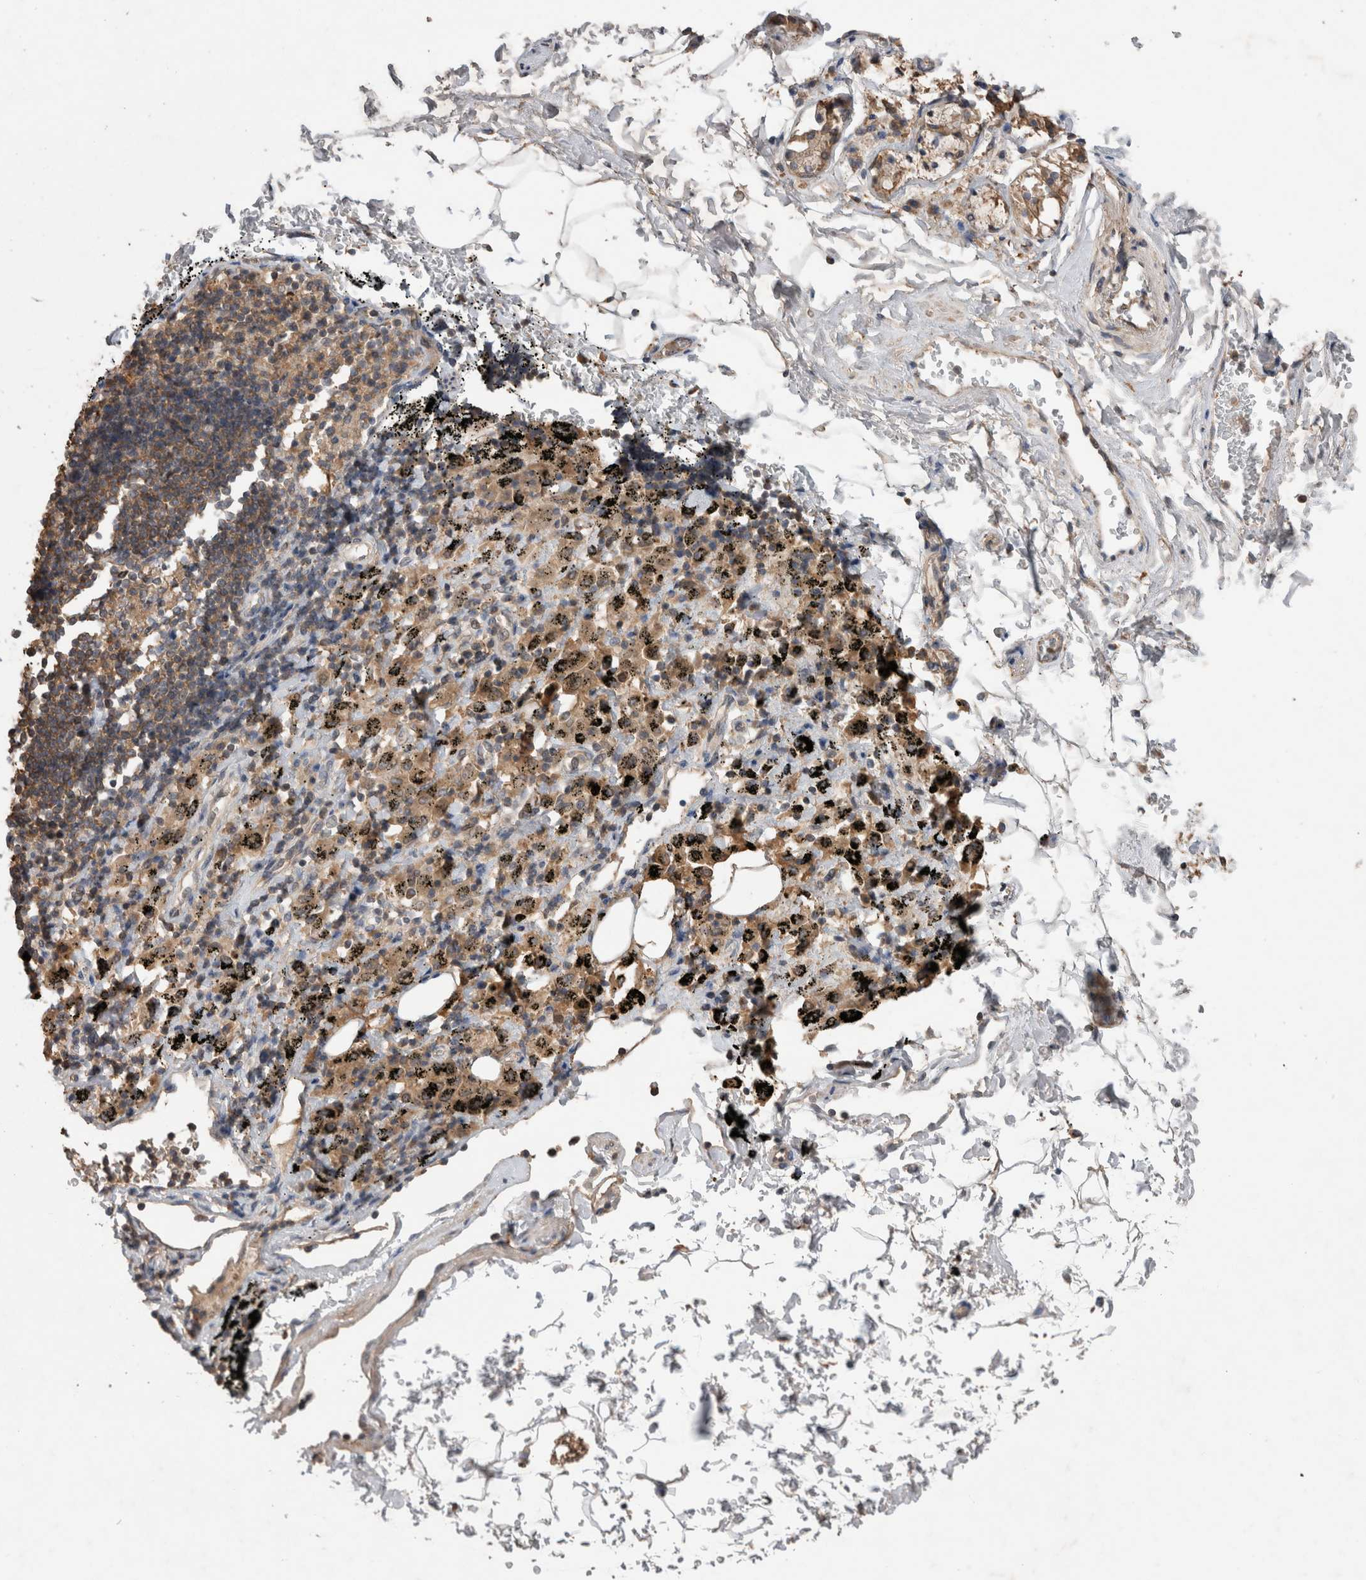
{"staining": {"intensity": "weak", "quantity": "25%-75%", "location": "cytoplasmic/membranous"}, "tissue": "adipose tissue", "cell_type": "Adipocytes", "image_type": "normal", "snomed": [{"axis": "morphology", "description": "Normal tissue, NOS"}, {"axis": "topography", "description": "Cartilage tissue"}, {"axis": "topography", "description": "Lung"}], "caption": "Protein expression analysis of benign adipose tissue shows weak cytoplasmic/membranous staining in approximately 25%-75% of adipocytes.", "gene": "TRIM5", "patient": {"sex": "female", "age": 77}}